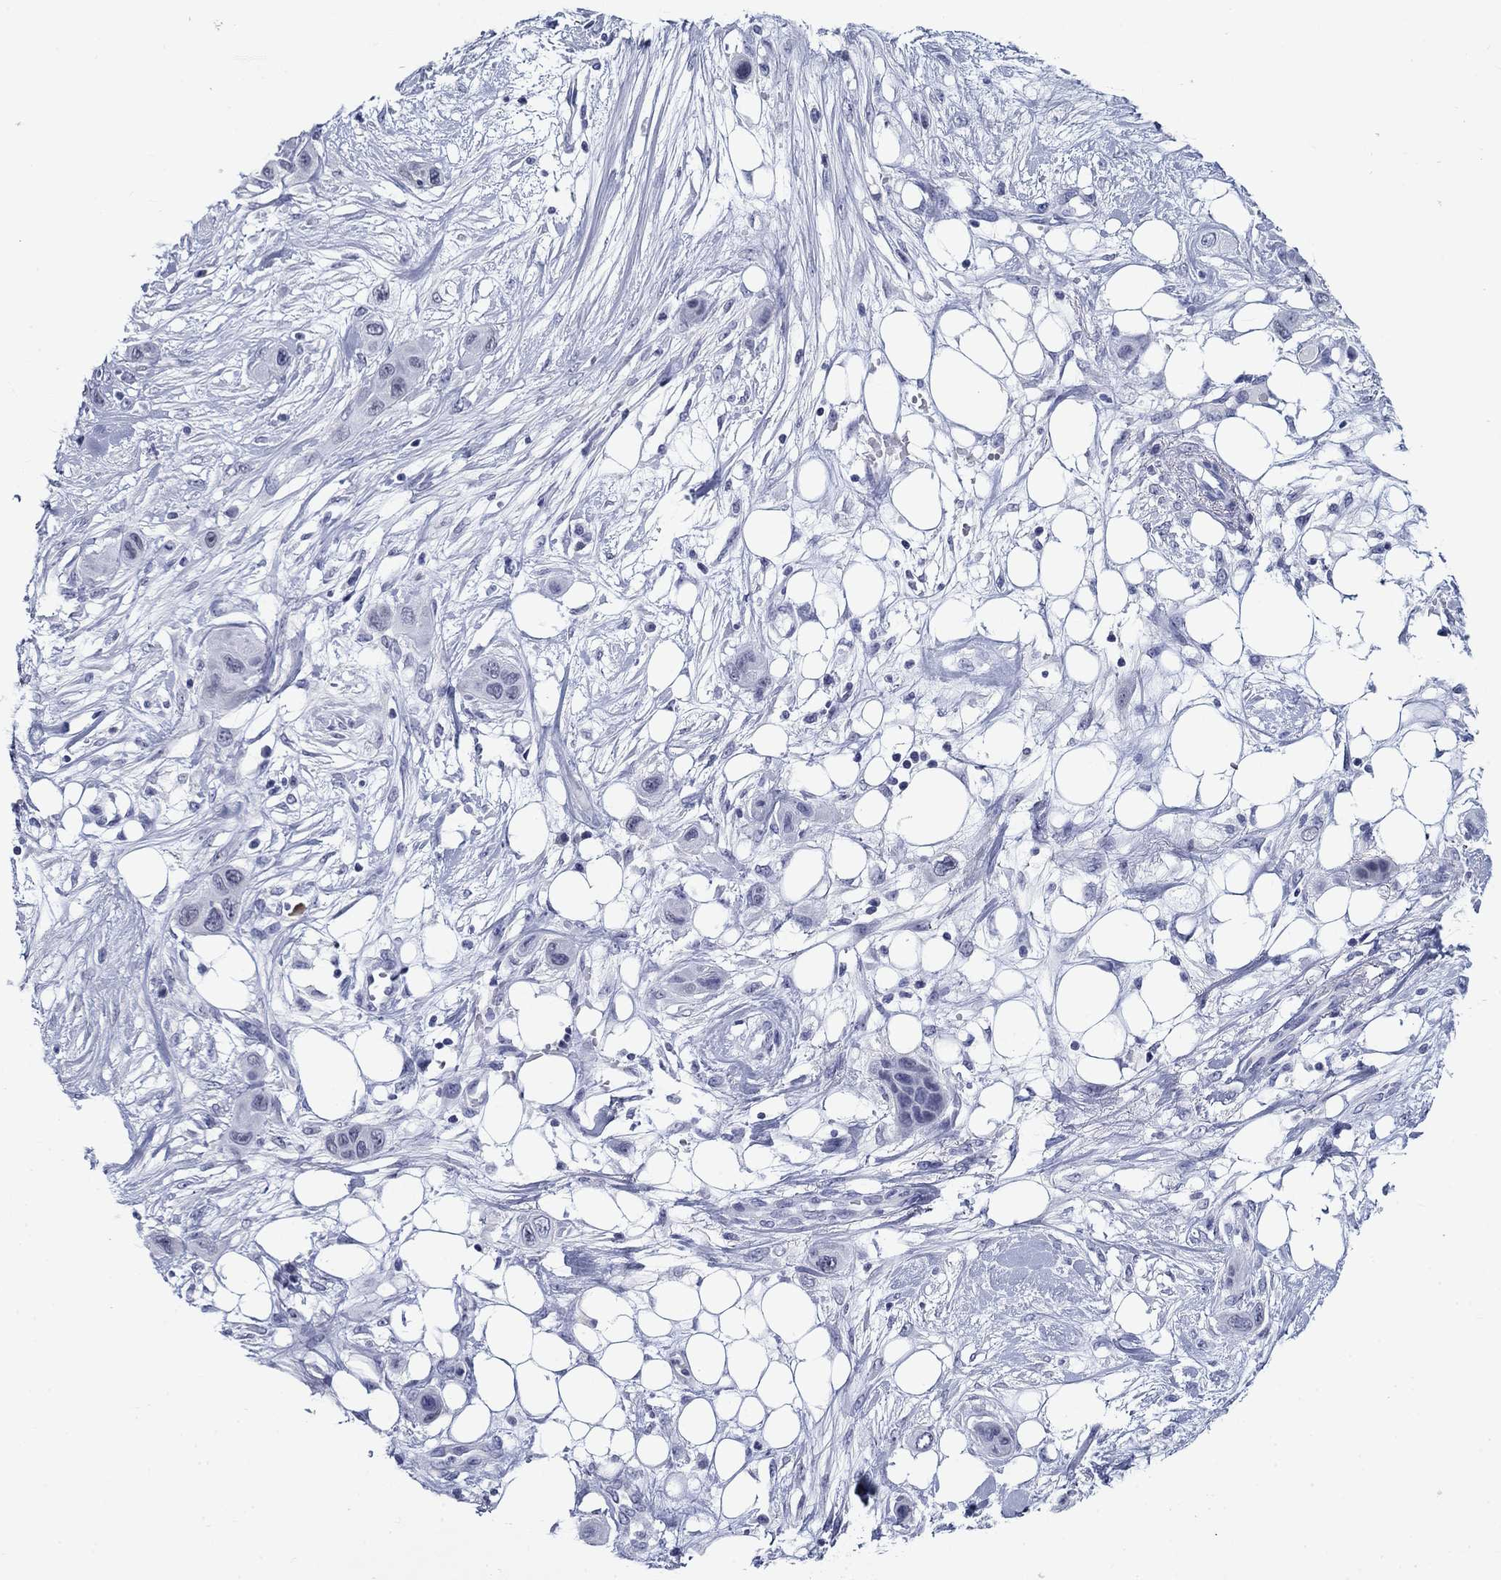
{"staining": {"intensity": "negative", "quantity": "none", "location": "none"}, "tissue": "skin cancer", "cell_type": "Tumor cells", "image_type": "cancer", "snomed": [{"axis": "morphology", "description": "Squamous cell carcinoma, NOS"}, {"axis": "topography", "description": "Skin"}], "caption": "Tumor cells are negative for brown protein staining in skin squamous cell carcinoma.", "gene": "C4orf19", "patient": {"sex": "male", "age": 79}}